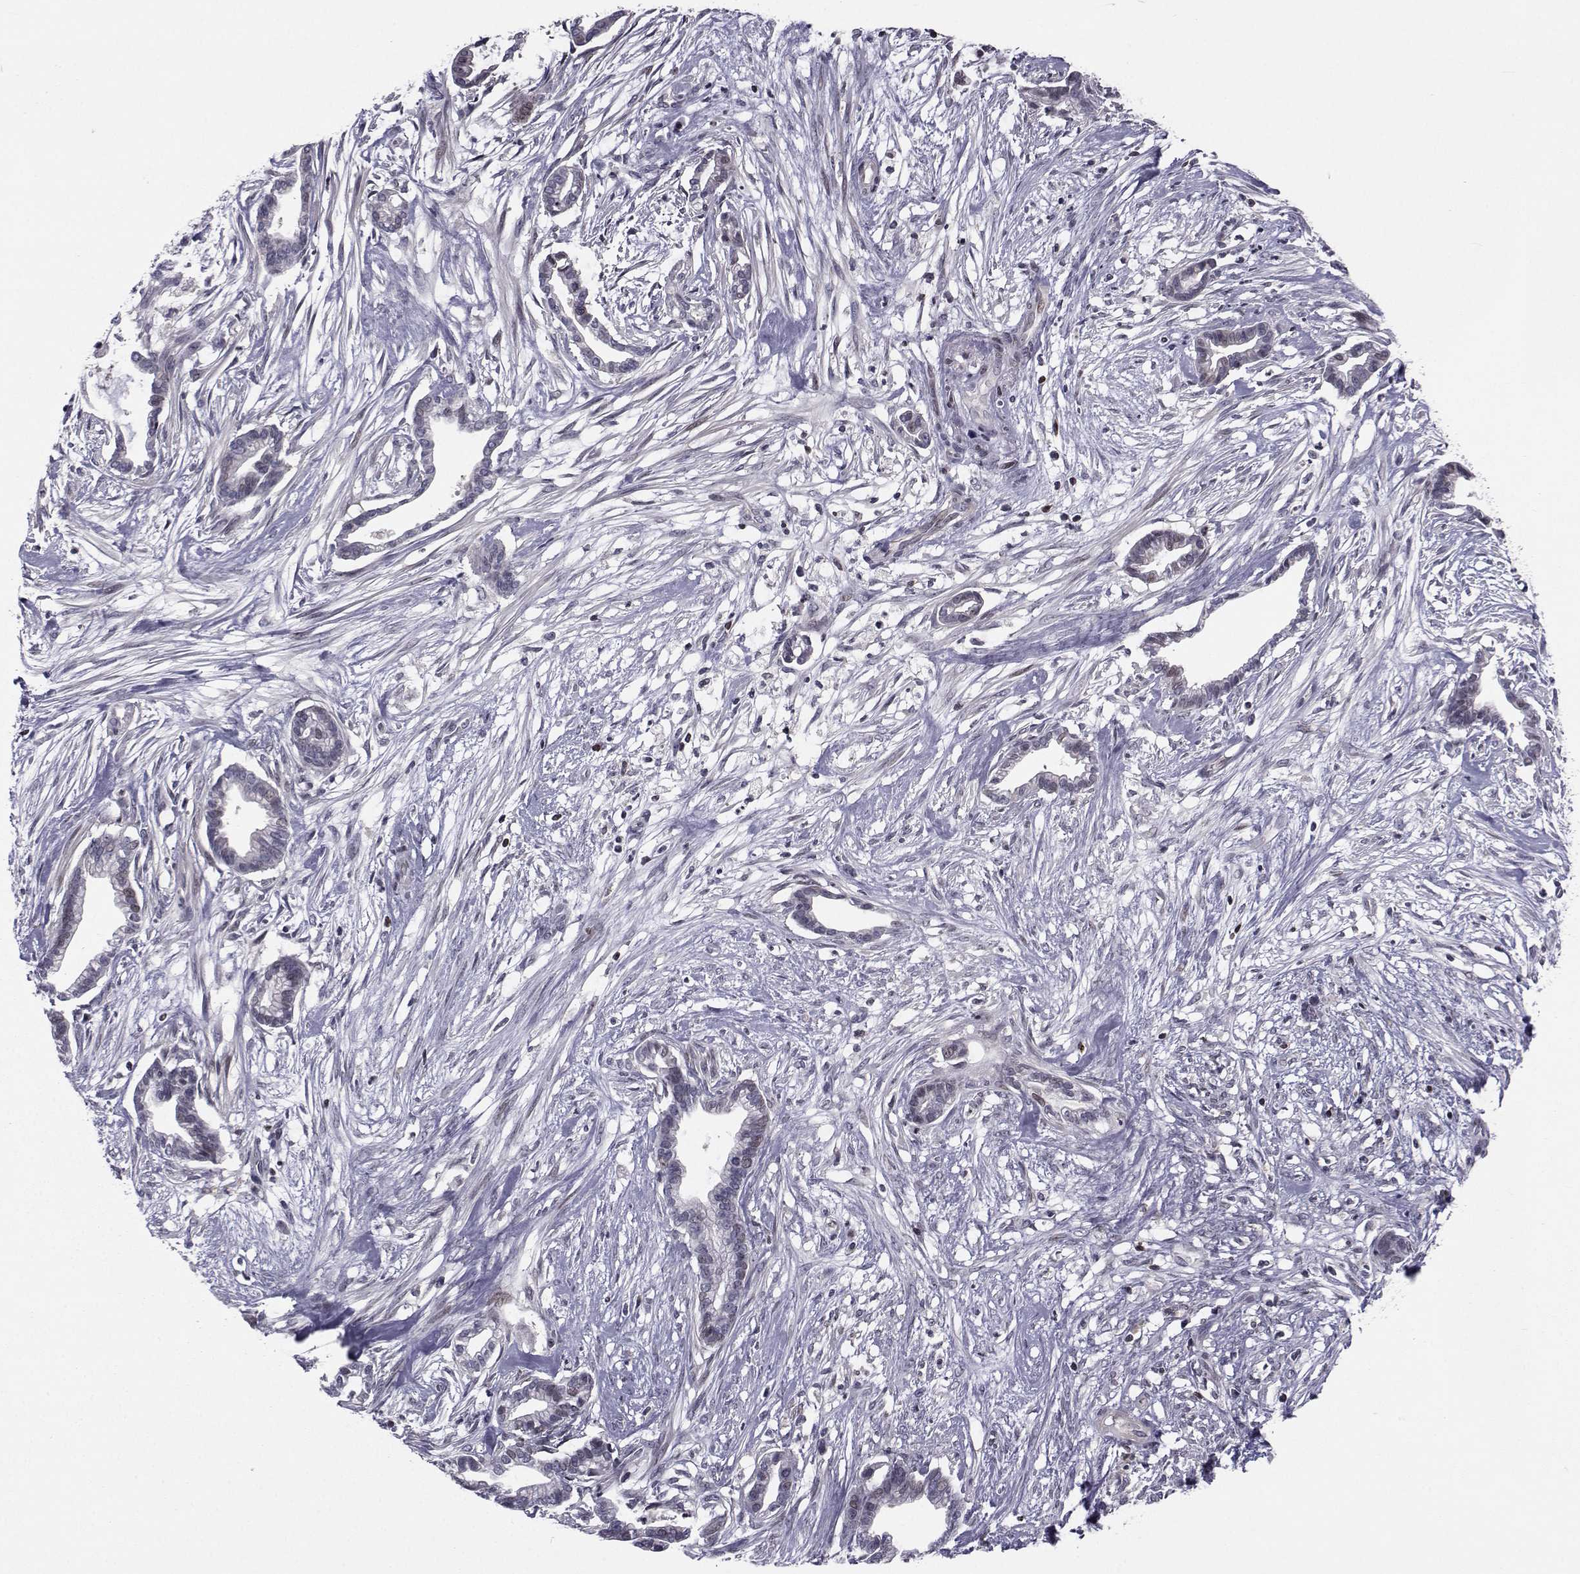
{"staining": {"intensity": "negative", "quantity": "none", "location": "none"}, "tissue": "cervical cancer", "cell_type": "Tumor cells", "image_type": "cancer", "snomed": [{"axis": "morphology", "description": "Adenocarcinoma, NOS"}, {"axis": "topography", "description": "Cervix"}], "caption": "Micrograph shows no protein expression in tumor cells of cervical cancer (adenocarcinoma) tissue.", "gene": "PCP4L1", "patient": {"sex": "female", "age": 62}}